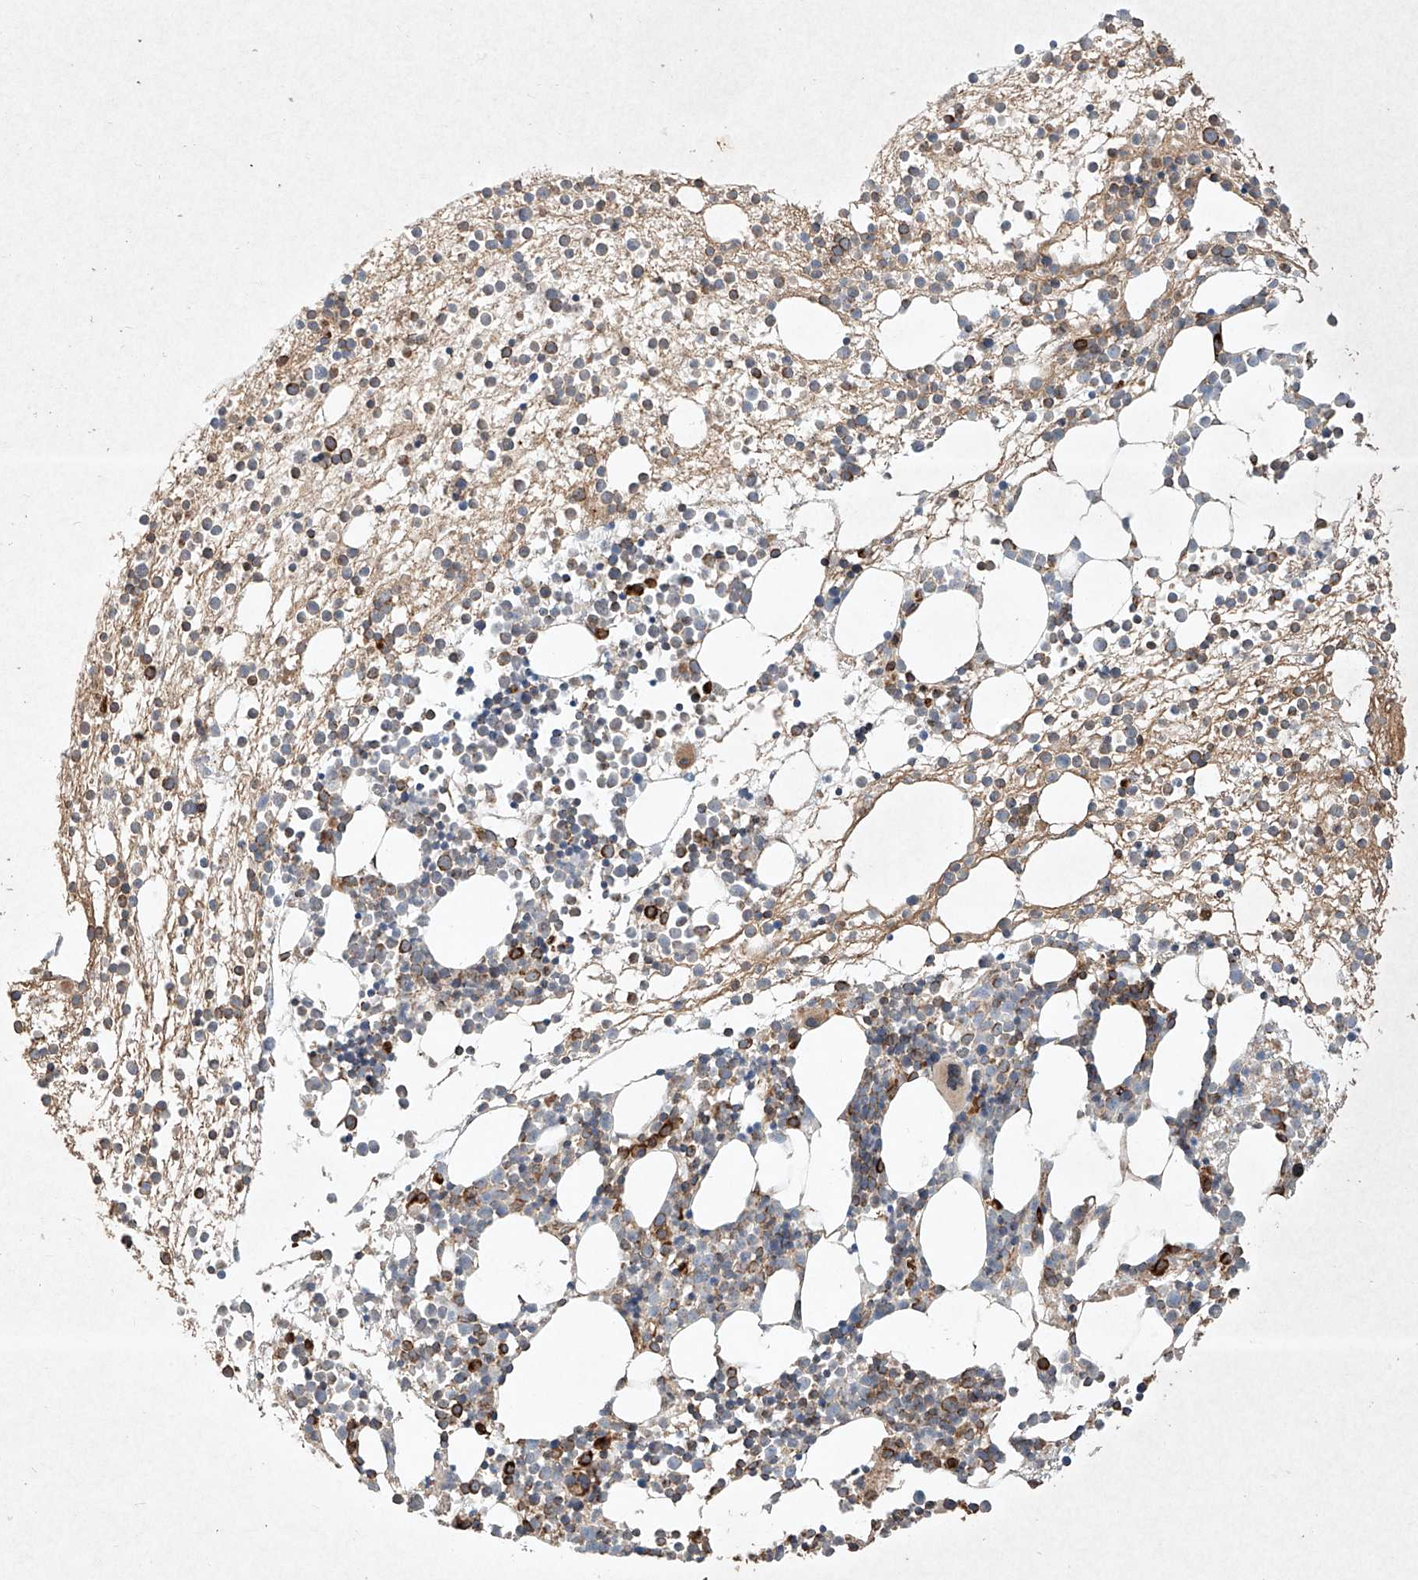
{"staining": {"intensity": "moderate", "quantity": "25%-75%", "location": "cytoplasmic/membranous"}, "tissue": "bone marrow", "cell_type": "Hematopoietic cells", "image_type": "normal", "snomed": [{"axis": "morphology", "description": "Normal tissue, NOS"}, {"axis": "topography", "description": "Bone marrow"}], "caption": "Immunohistochemistry (IHC) staining of normal bone marrow, which exhibits medium levels of moderate cytoplasmic/membranous positivity in approximately 25%-75% of hematopoietic cells indicating moderate cytoplasmic/membranous protein expression. The staining was performed using DAB (3,3'-diaminobenzidine) (brown) for protein detection and nuclei were counterstained in hematoxylin (blue).", "gene": "SEMA3B", "patient": {"sex": "male", "age": 54}}